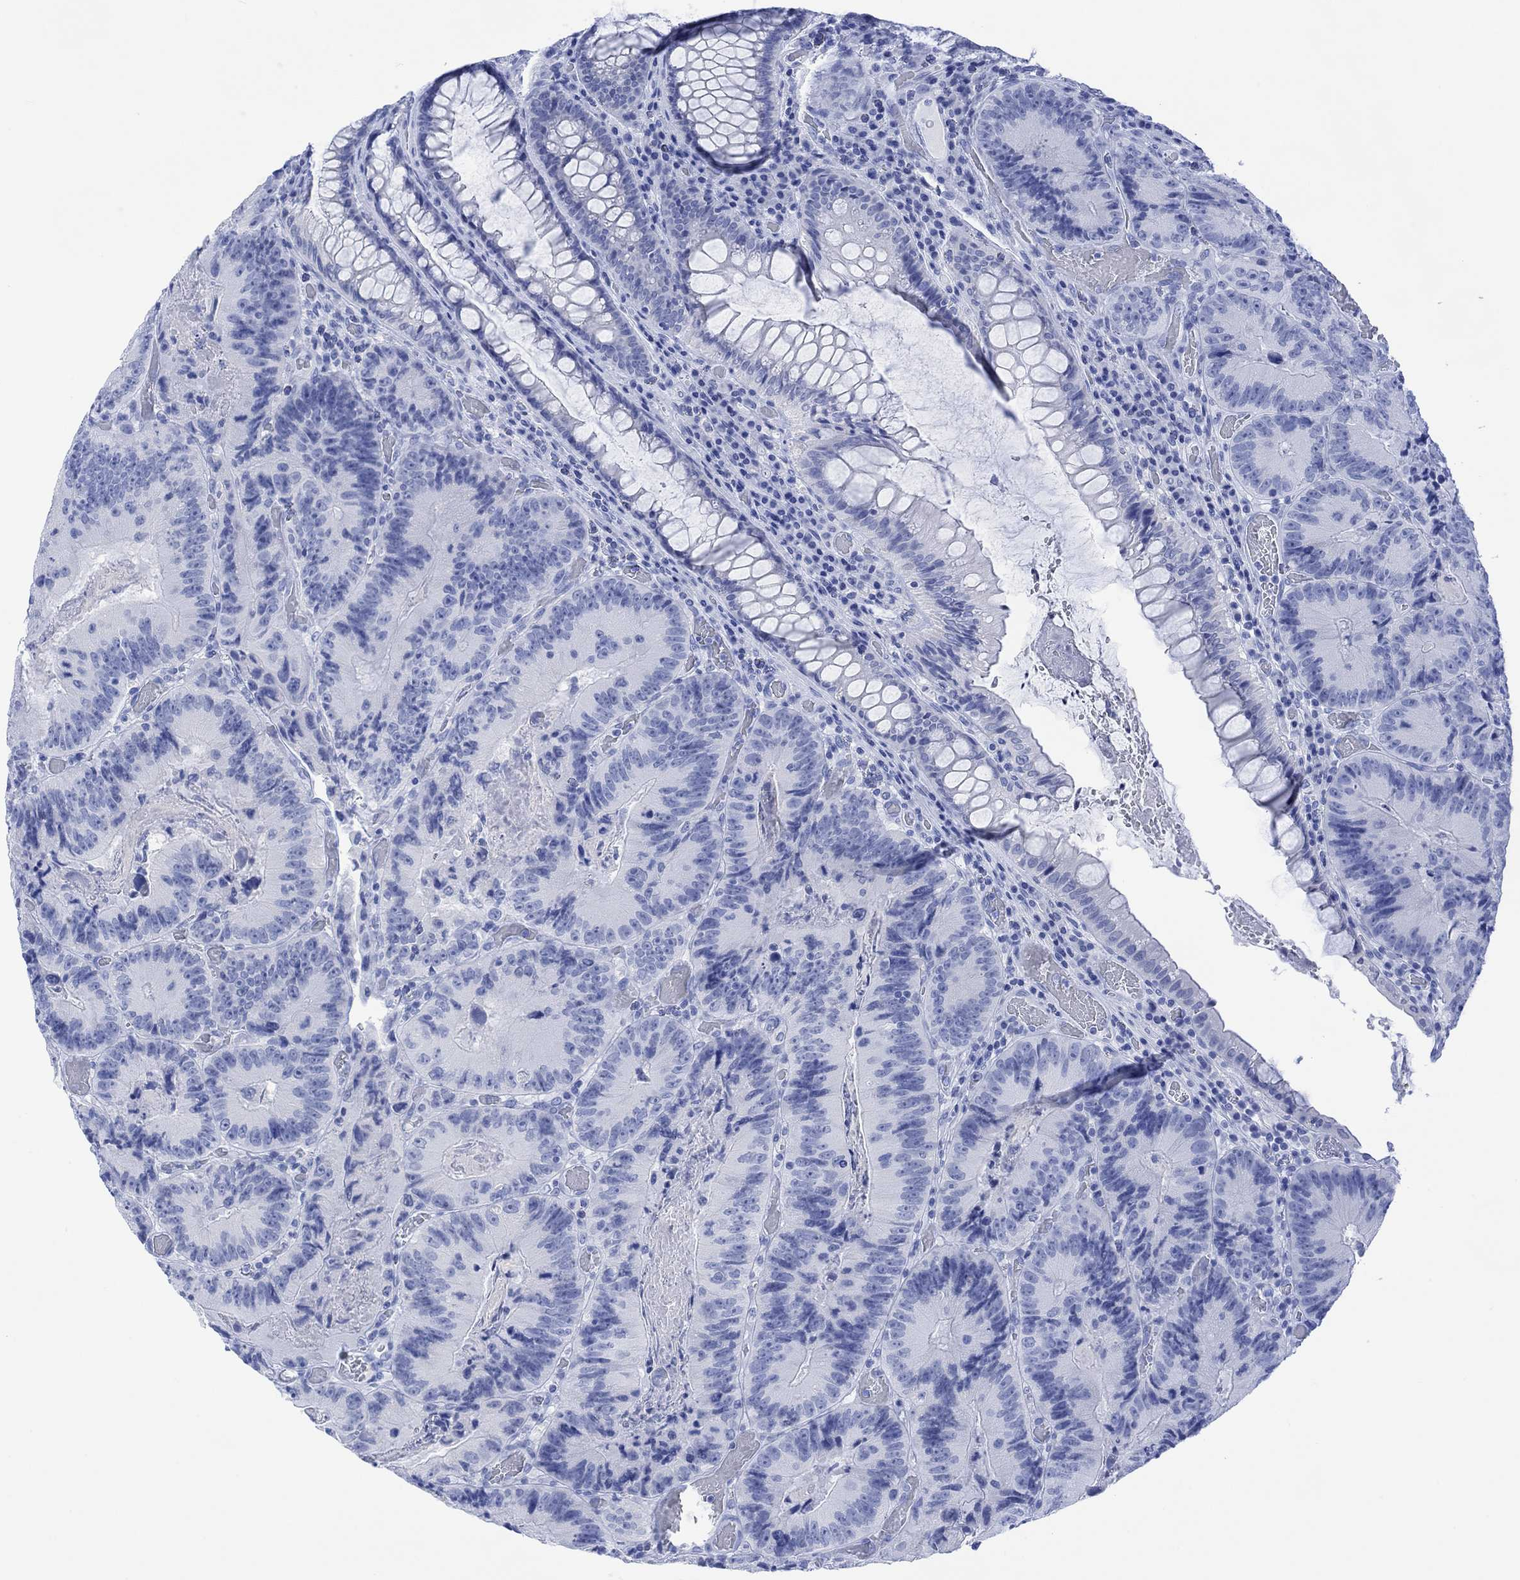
{"staining": {"intensity": "negative", "quantity": "none", "location": "none"}, "tissue": "colorectal cancer", "cell_type": "Tumor cells", "image_type": "cancer", "snomed": [{"axis": "morphology", "description": "Adenocarcinoma, NOS"}, {"axis": "topography", "description": "Colon"}], "caption": "Immunohistochemistry (IHC) micrograph of neoplastic tissue: colorectal adenocarcinoma stained with DAB (3,3'-diaminobenzidine) reveals no significant protein positivity in tumor cells. The staining is performed using DAB brown chromogen with nuclei counter-stained in using hematoxylin.", "gene": "CELF4", "patient": {"sex": "female", "age": 86}}